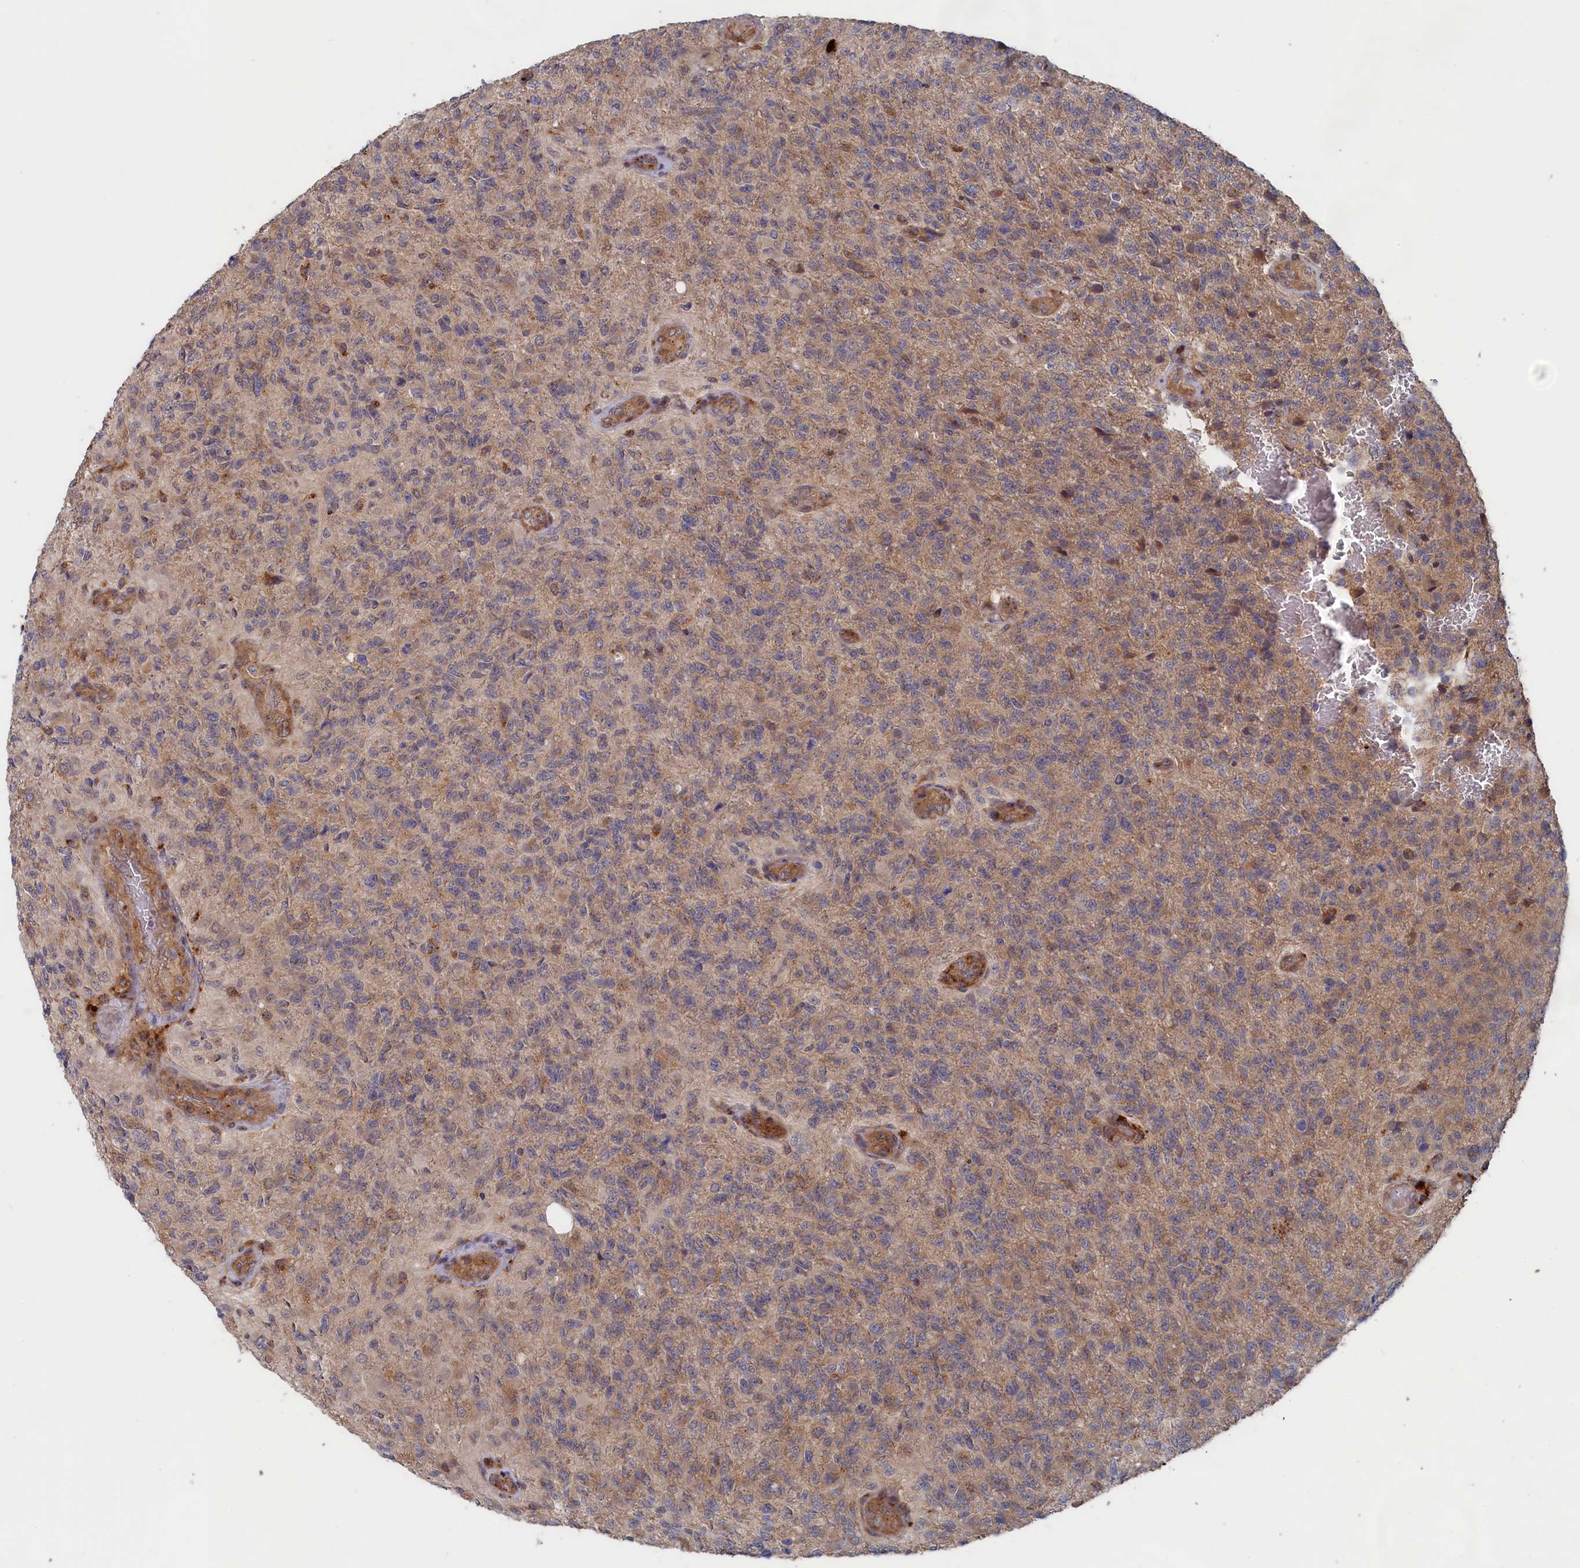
{"staining": {"intensity": "weak", "quantity": "<25%", "location": "cytoplasmic/membranous"}, "tissue": "glioma", "cell_type": "Tumor cells", "image_type": "cancer", "snomed": [{"axis": "morphology", "description": "Glioma, malignant, High grade"}, {"axis": "topography", "description": "Brain"}], "caption": "Immunohistochemical staining of malignant glioma (high-grade) reveals no significant staining in tumor cells.", "gene": "TRAPPC2L", "patient": {"sex": "male", "age": 56}}